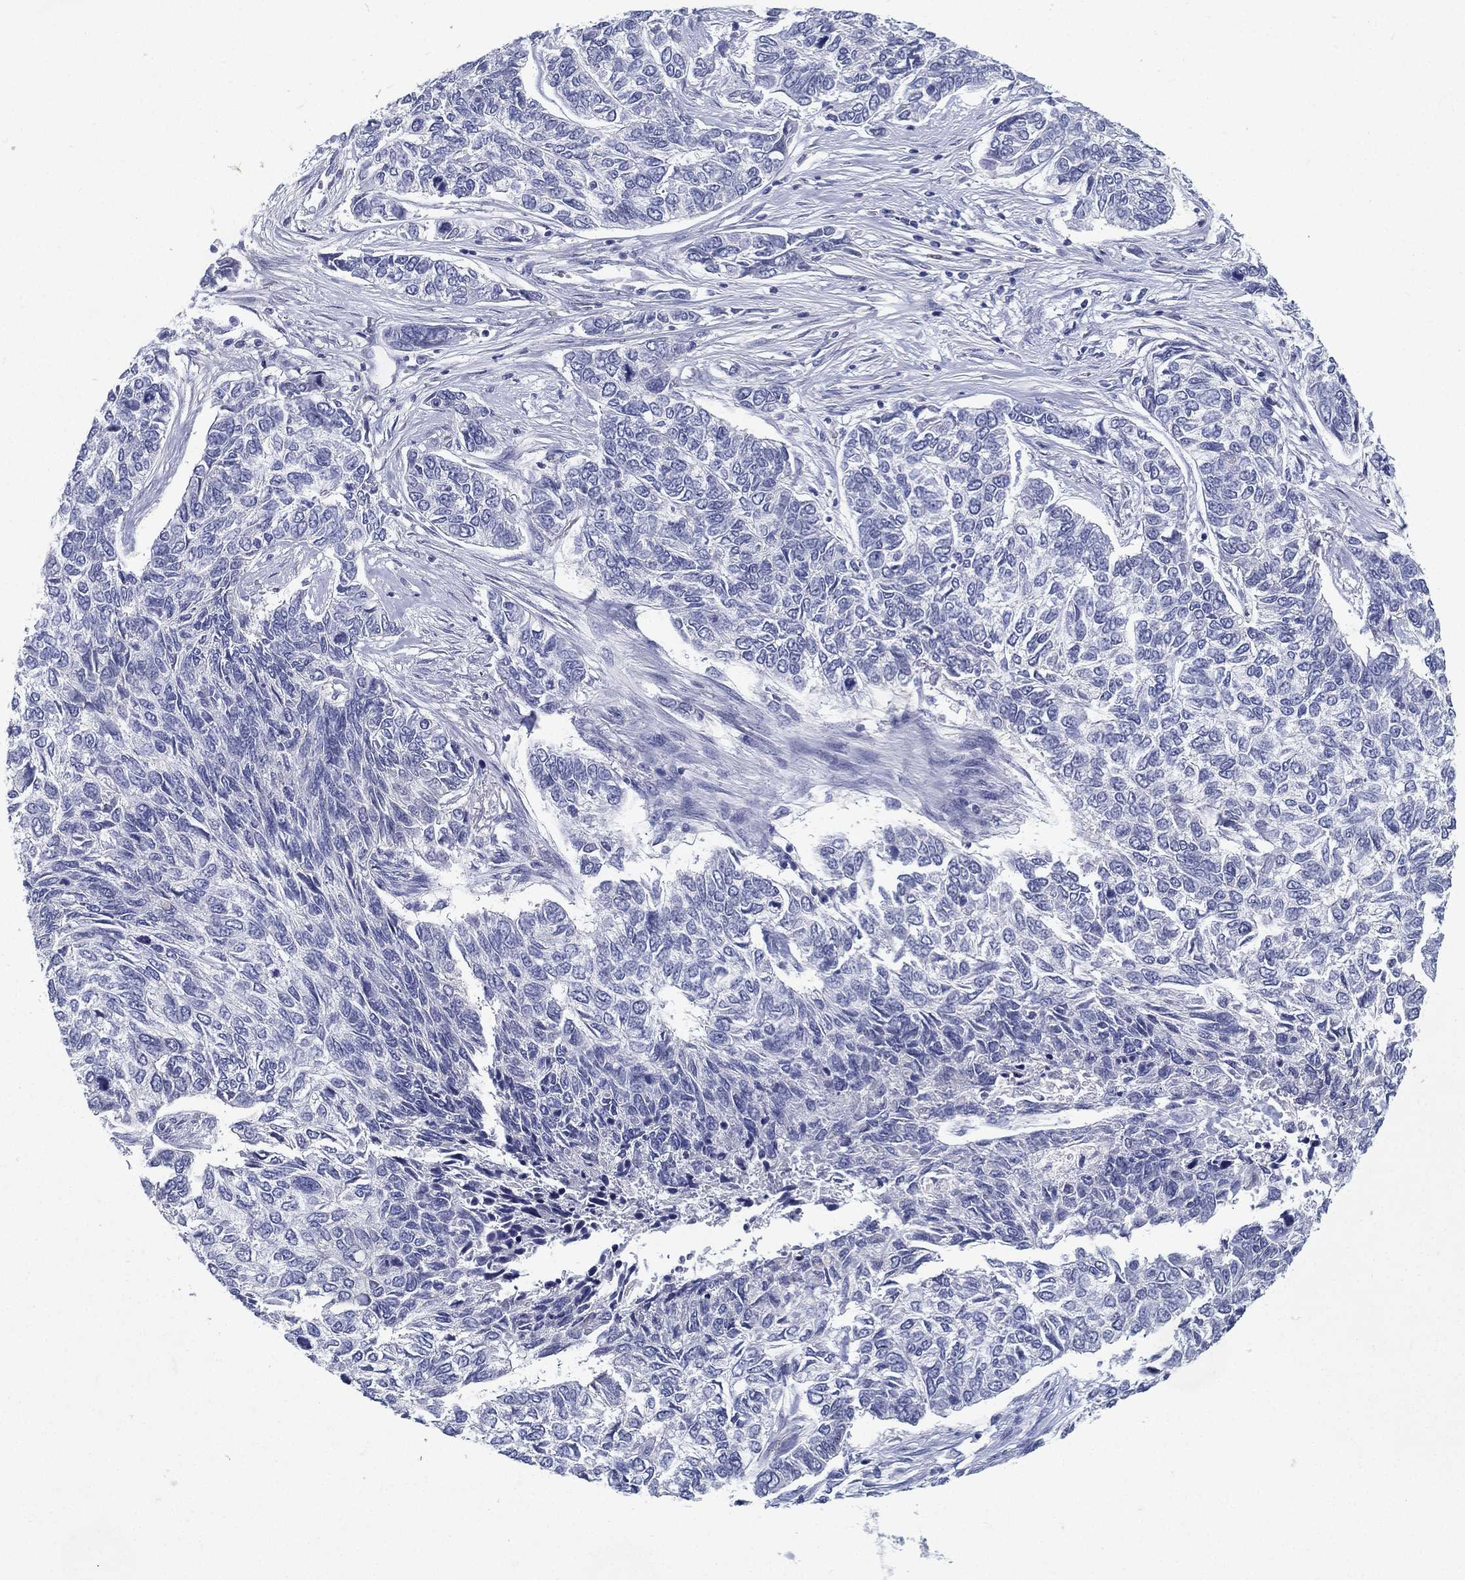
{"staining": {"intensity": "negative", "quantity": "none", "location": "none"}, "tissue": "skin cancer", "cell_type": "Tumor cells", "image_type": "cancer", "snomed": [{"axis": "morphology", "description": "Basal cell carcinoma"}, {"axis": "topography", "description": "Skin"}], "caption": "An IHC histopathology image of skin cancer is shown. There is no staining in tumor cells of skin cancer.", "gene": "RGS13", "patient": {"sex": "female", "age": 65}}